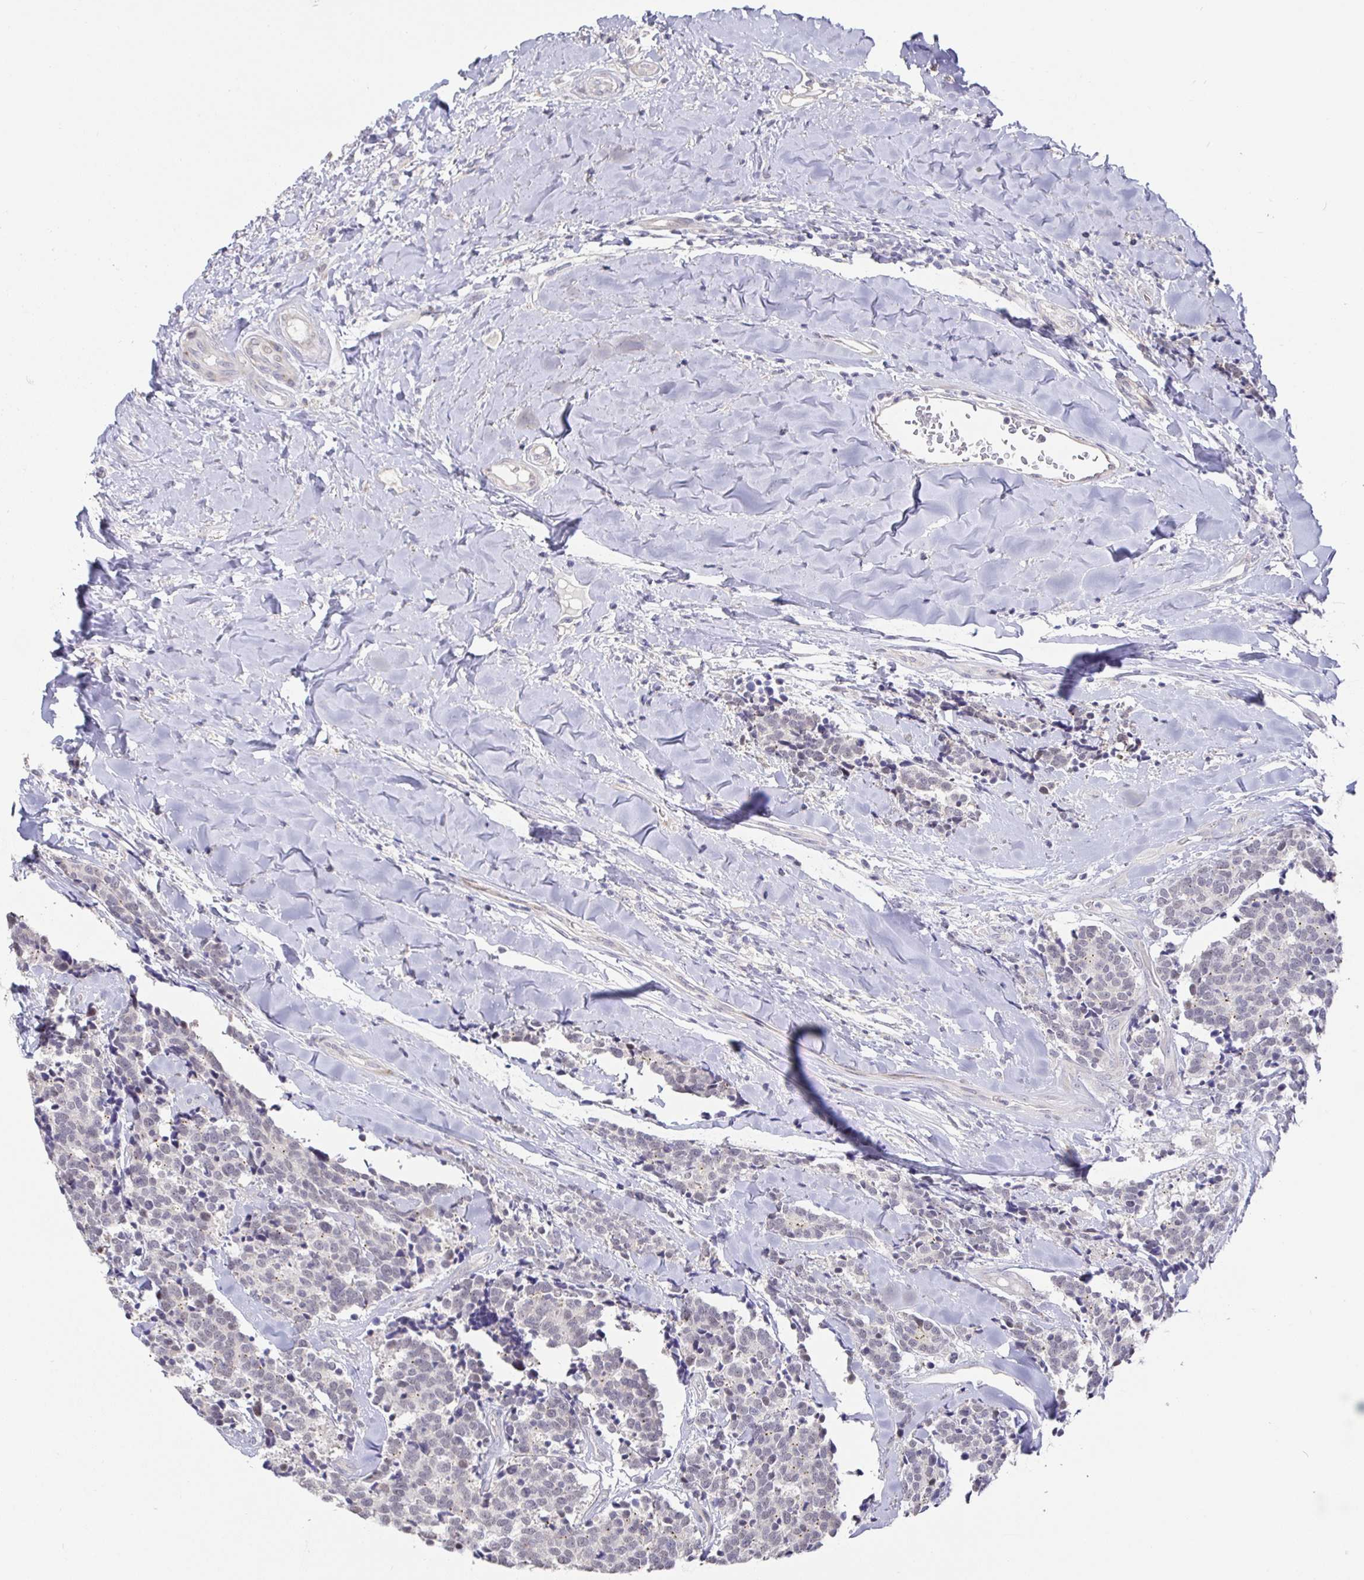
{"staining": {"intensity": "negative", "quantity": "none", "location": "none"}, "tissue": "carcinoid", "cell_type": "Tumor cells", "image_type": "cancer", "snomed": [{"axis": "morphology", "description": "Carcinoid, malignant, NOS"}, {"axis": "topography", "description": "Skin"}], "caption": "Tumor cells show no significant protein staining in malignant carcinoid. (Stains: DAB (3,3'-diaminobenzidine) immunohistochemistry with hematoxylin counter stain, Microscopy: brightfield microscopy at high magnification).", "gene": "CIT", "patient": {"sex": "female", "age": 79}}